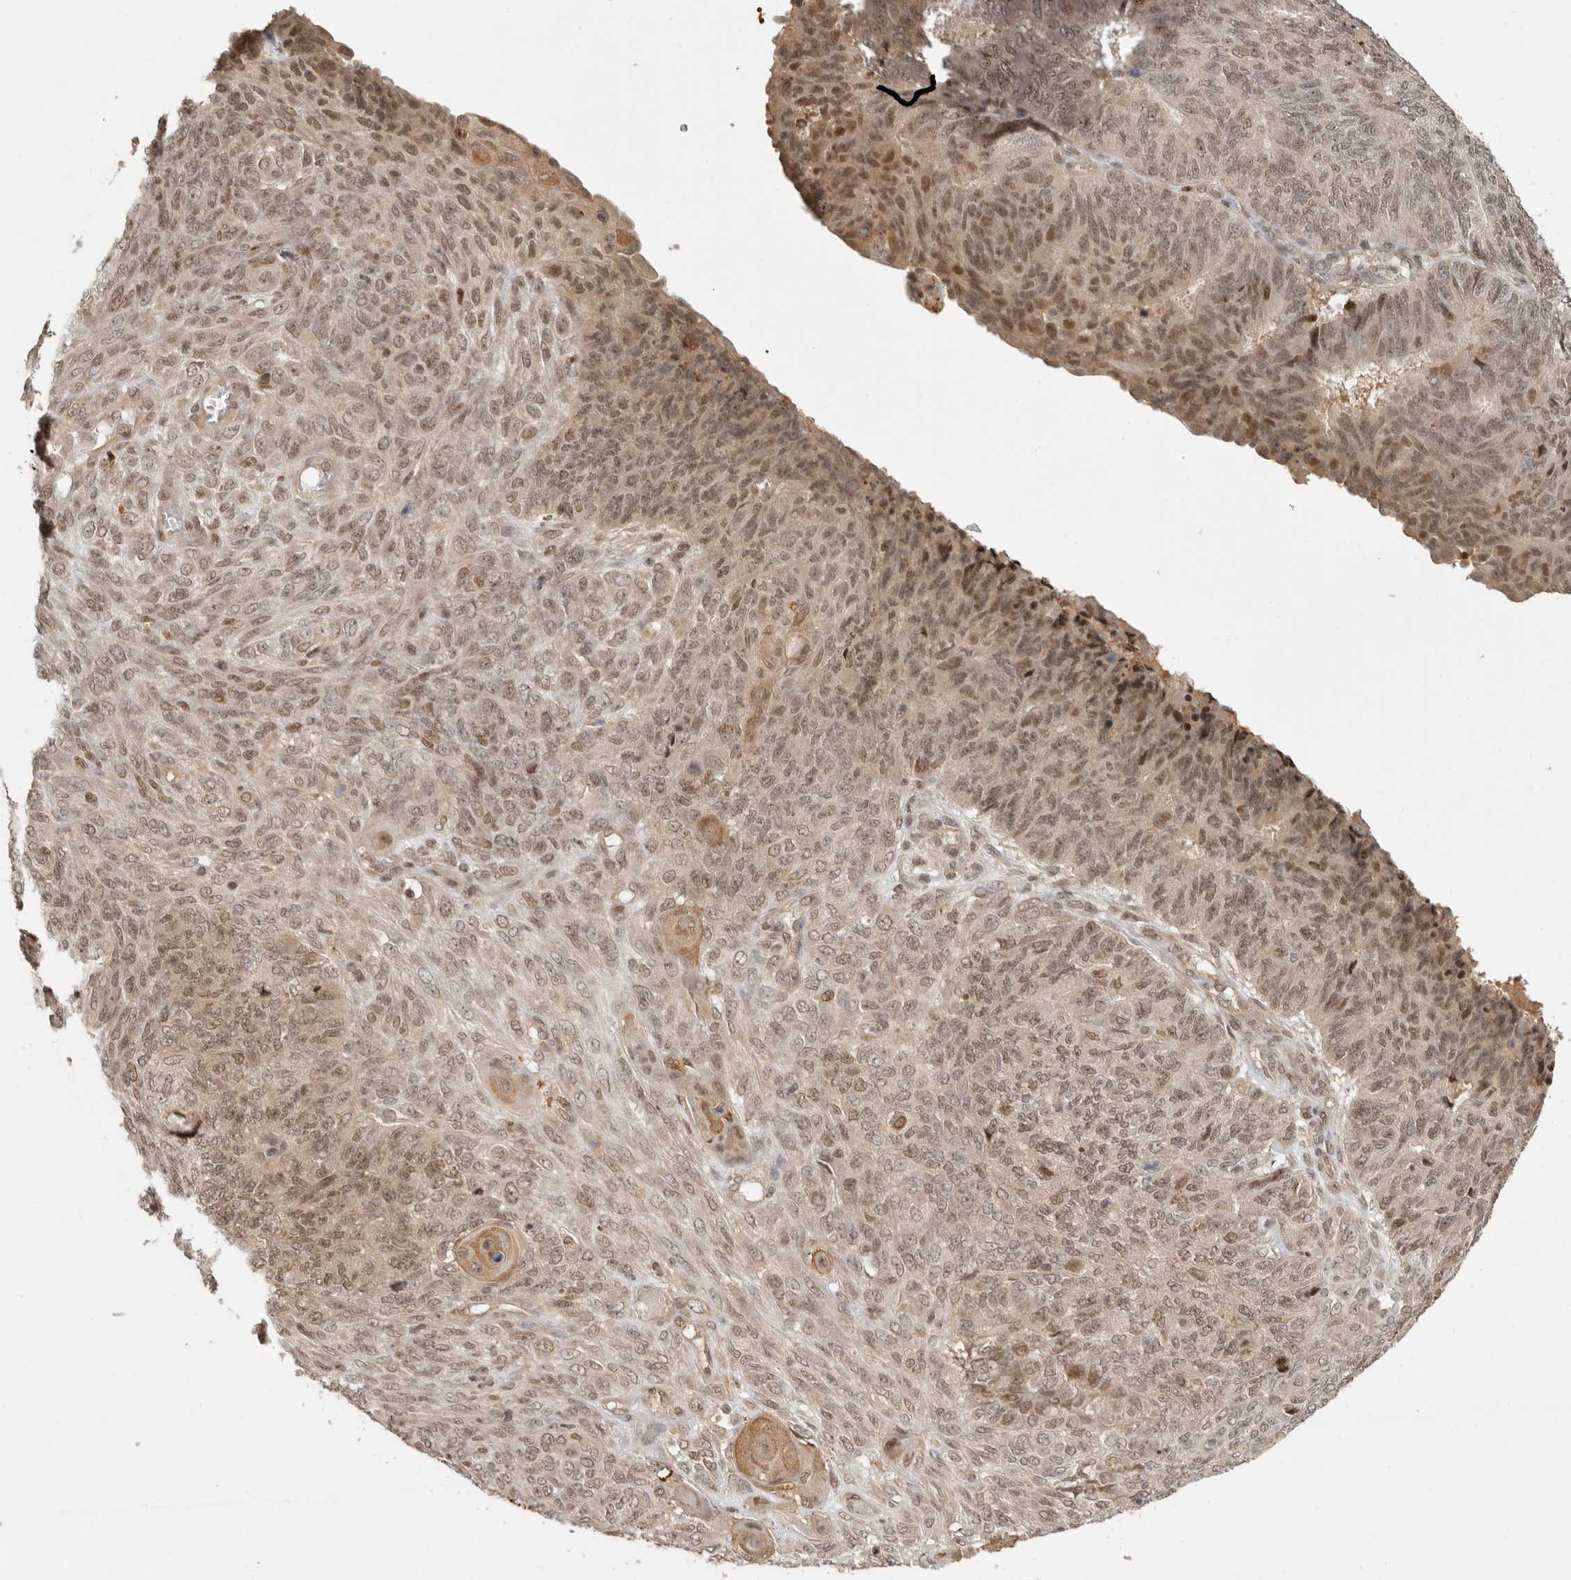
{"staining": {"intensity": "moderate", "quantity": ">75%", "location": "nuclear"}, "tissue": "endometrial cancer", "cell_type": "Tumor cells", "image_type": "cancer", "snomed": [{"axis": "morphology", "description": "Adenocarcinoma, NOS"}, {"axis": "topography", "description": "Endometrium"}], "caption": "Endometrial cancer tissue demonstrates moderate nuclear expression in approximately >75% of tumor cells, visualized by immunohistochemistry.", "gene": "PSMA5", "patient": {"sex": "female", "age": 32}}